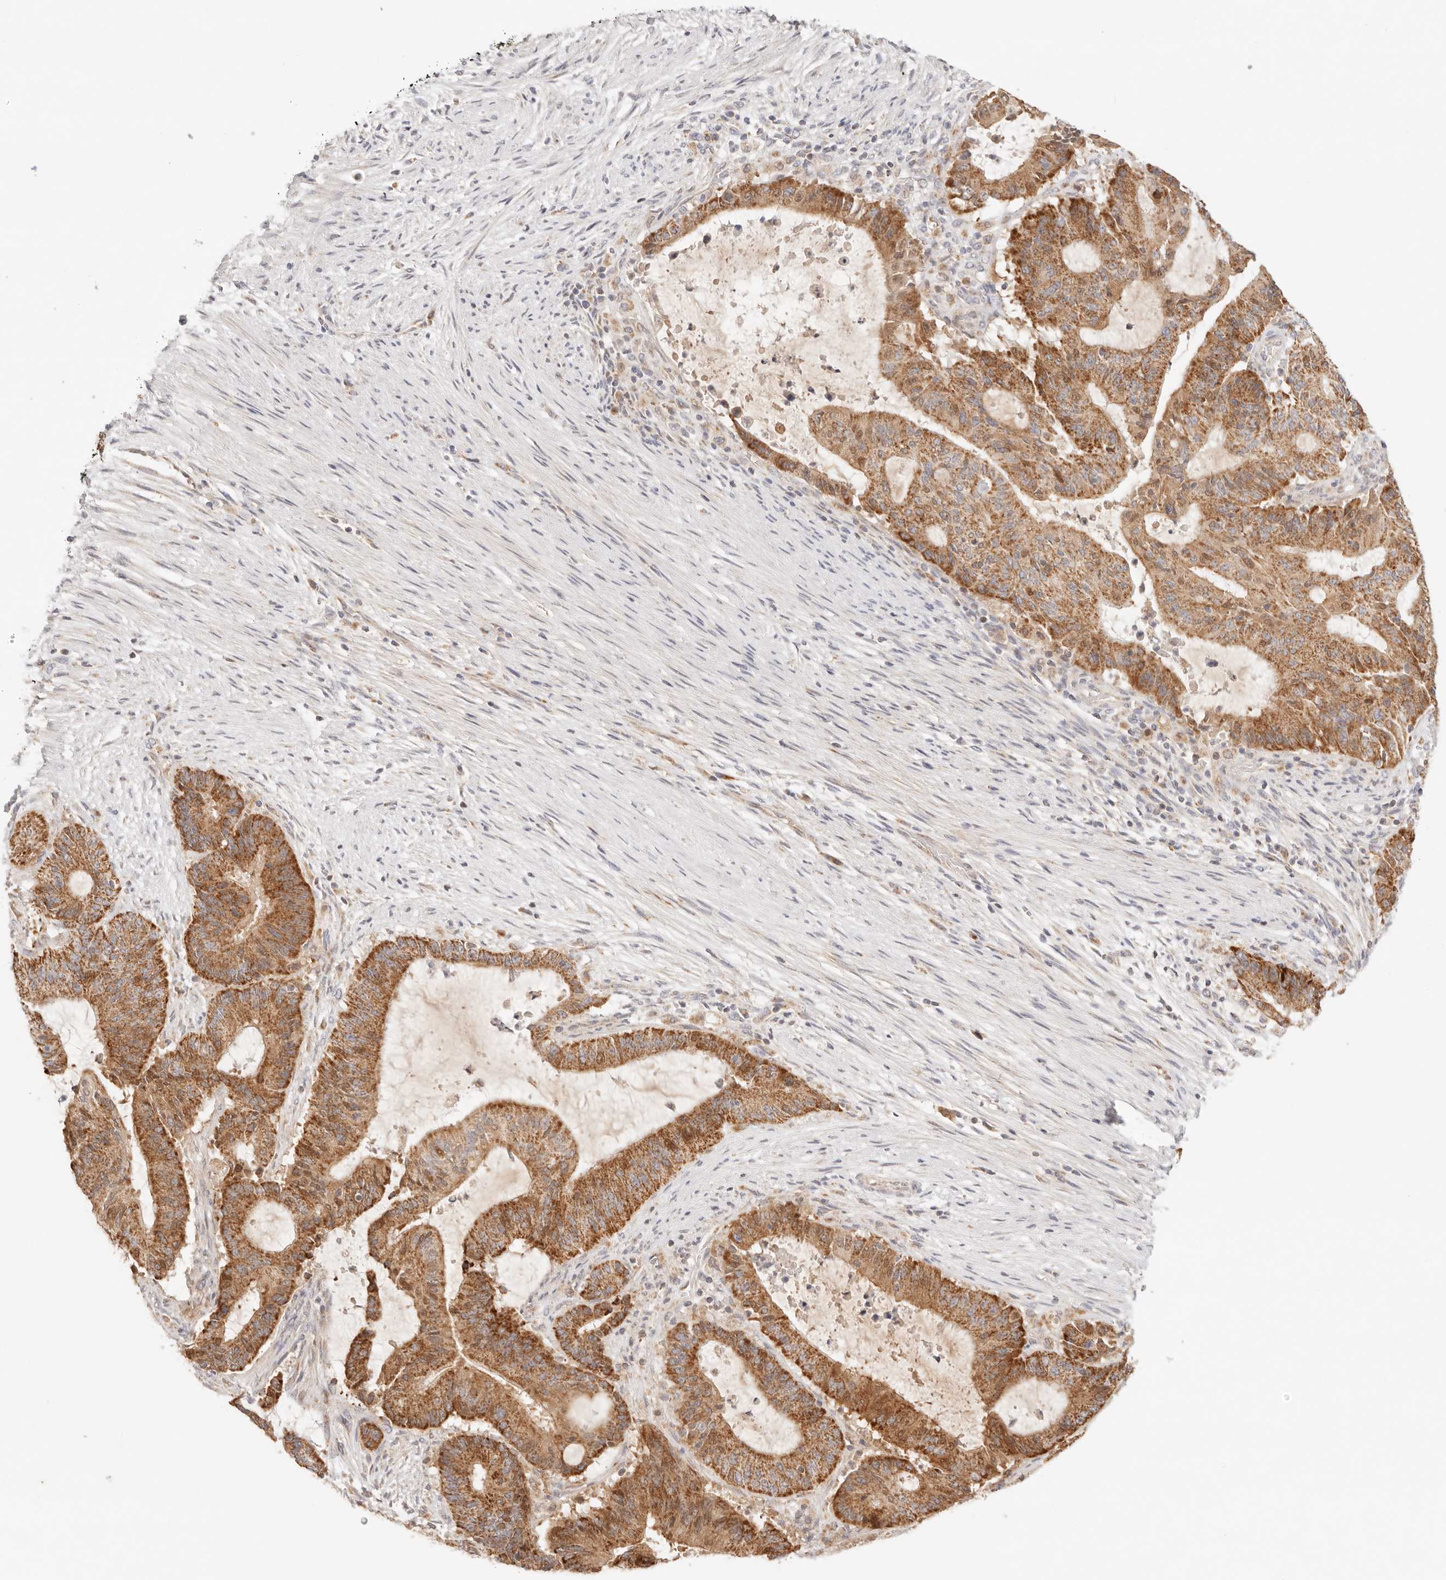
{"staining": {"intensity": "strong", "quantity": ">75%", "location": "cytoplasmic/membranous"}, "tissue": "liver cancer", "cell_type": "Tumor cells", "image_type": "cancer", "snomed": [{"axis": "morphology", "description": "Normal tissue, NOS"}, {"axis": "morphology", "description": "Cholangiocarcinoma"}, {"axis": "topography", "description": "Liver"}, {"axis": "topography", "description": "Peripheral nerve tissue"}], "caption": "Liver cholangiocarcinoma was stained to show a protein in brown. There is high levels of strong cytoplasmic/membranous positivity in approximately >75% of tumor cells.", "gene": "COA6", "patient": {"sex": "female", "age": 73}}